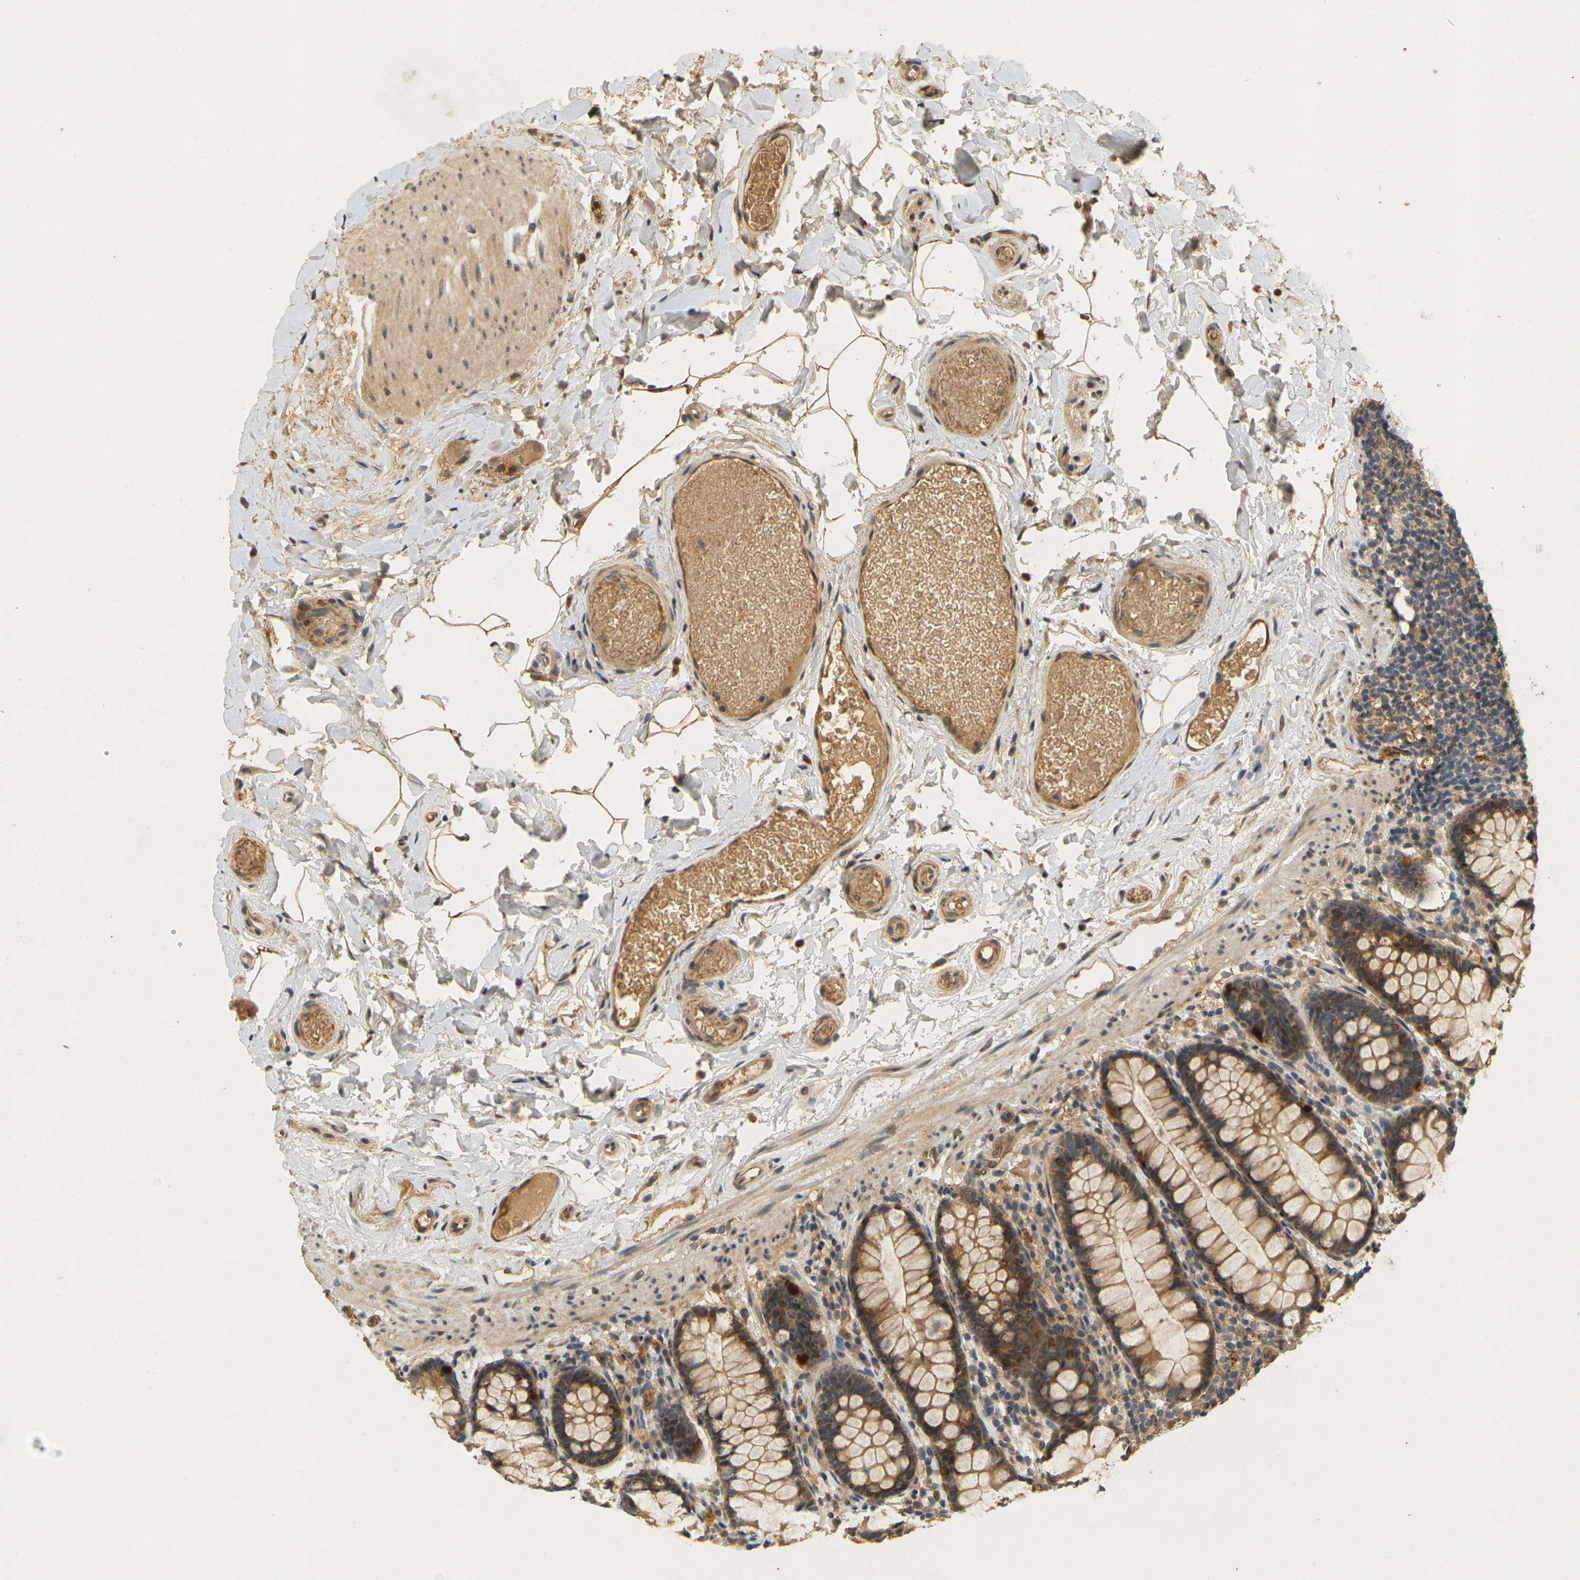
{"staining": {"intensity": "moderate", "quantity": ">75%", "location": "cytoplasmic/membranous"}, "tissue": "colon", "cell_type": "Endothelial cells", "image_type": "normal", "snomed": [{"axis": "morphology", "description": "Normal tissue, NOS"}, {"axis": "topography", "description": "Colon"}], "caption": "A photomicrograph of colon stained for a protein demonstrates moderate cytoplasmic/membranous brown staining in endothelial cells. (DAB IHC, brown staining for protein, blue staining for nuclei).", "gene": "MEGF9", "patient": {"sex": "female", "age": 80}}